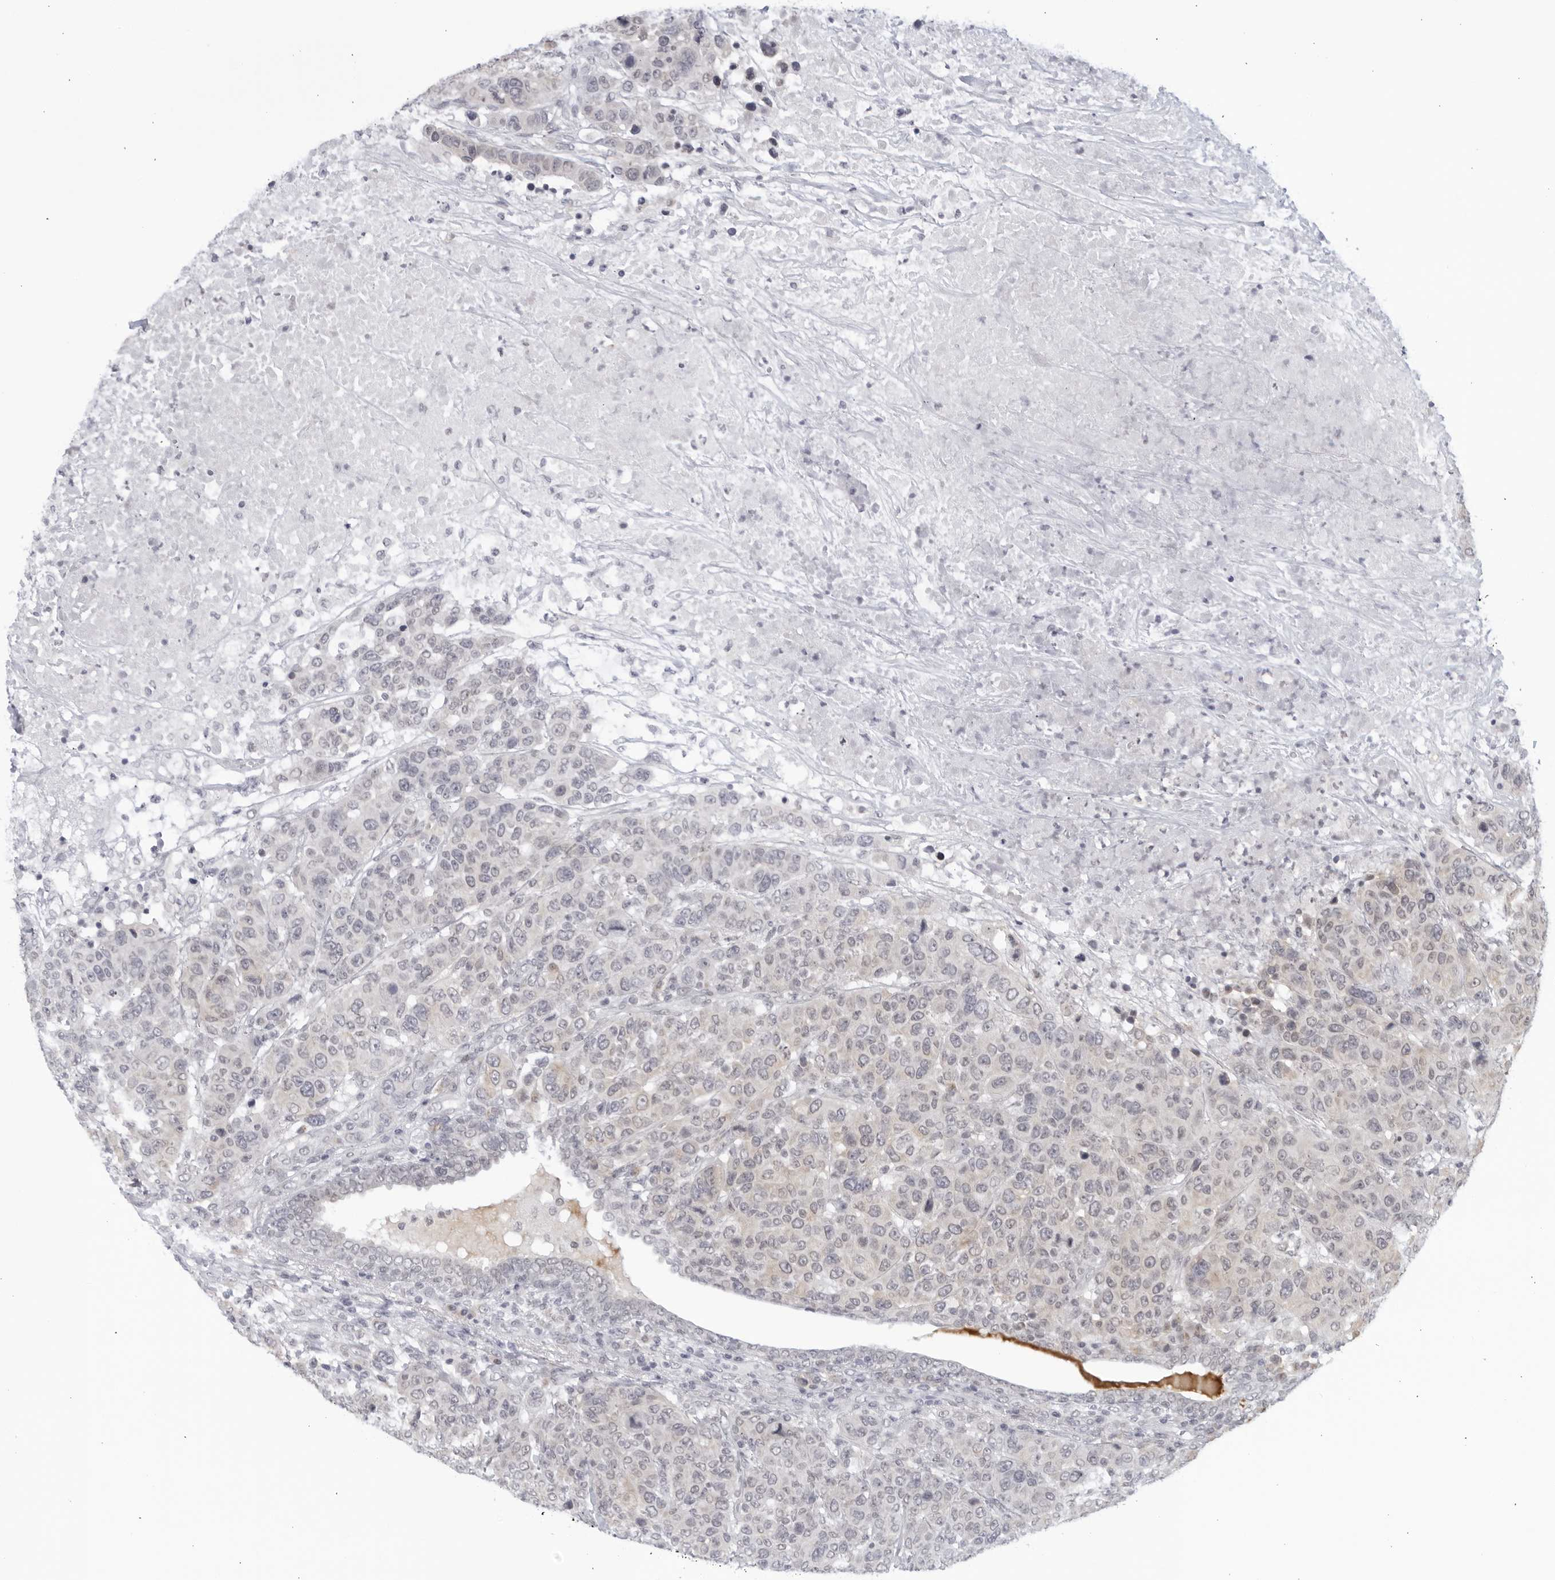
{"staining": {"intensity": "weak", "quantity": "<25%", "location": "cytoplasmic/membranous"}, "tissue": "breast cancer", "cell_type": "Tumor cells", "image_type": "cancer", "snomed": [{"axis": "morphology", "description": "Duct carcinoma"}, {"axis": "topography", "description": "Breast"}], "caption": "Breast cancer was stained to show a protein in brown. There is no significant expression in tumor cells.", "gene": "WDTC1", "patient": {"sex": "female", "age": 37}}